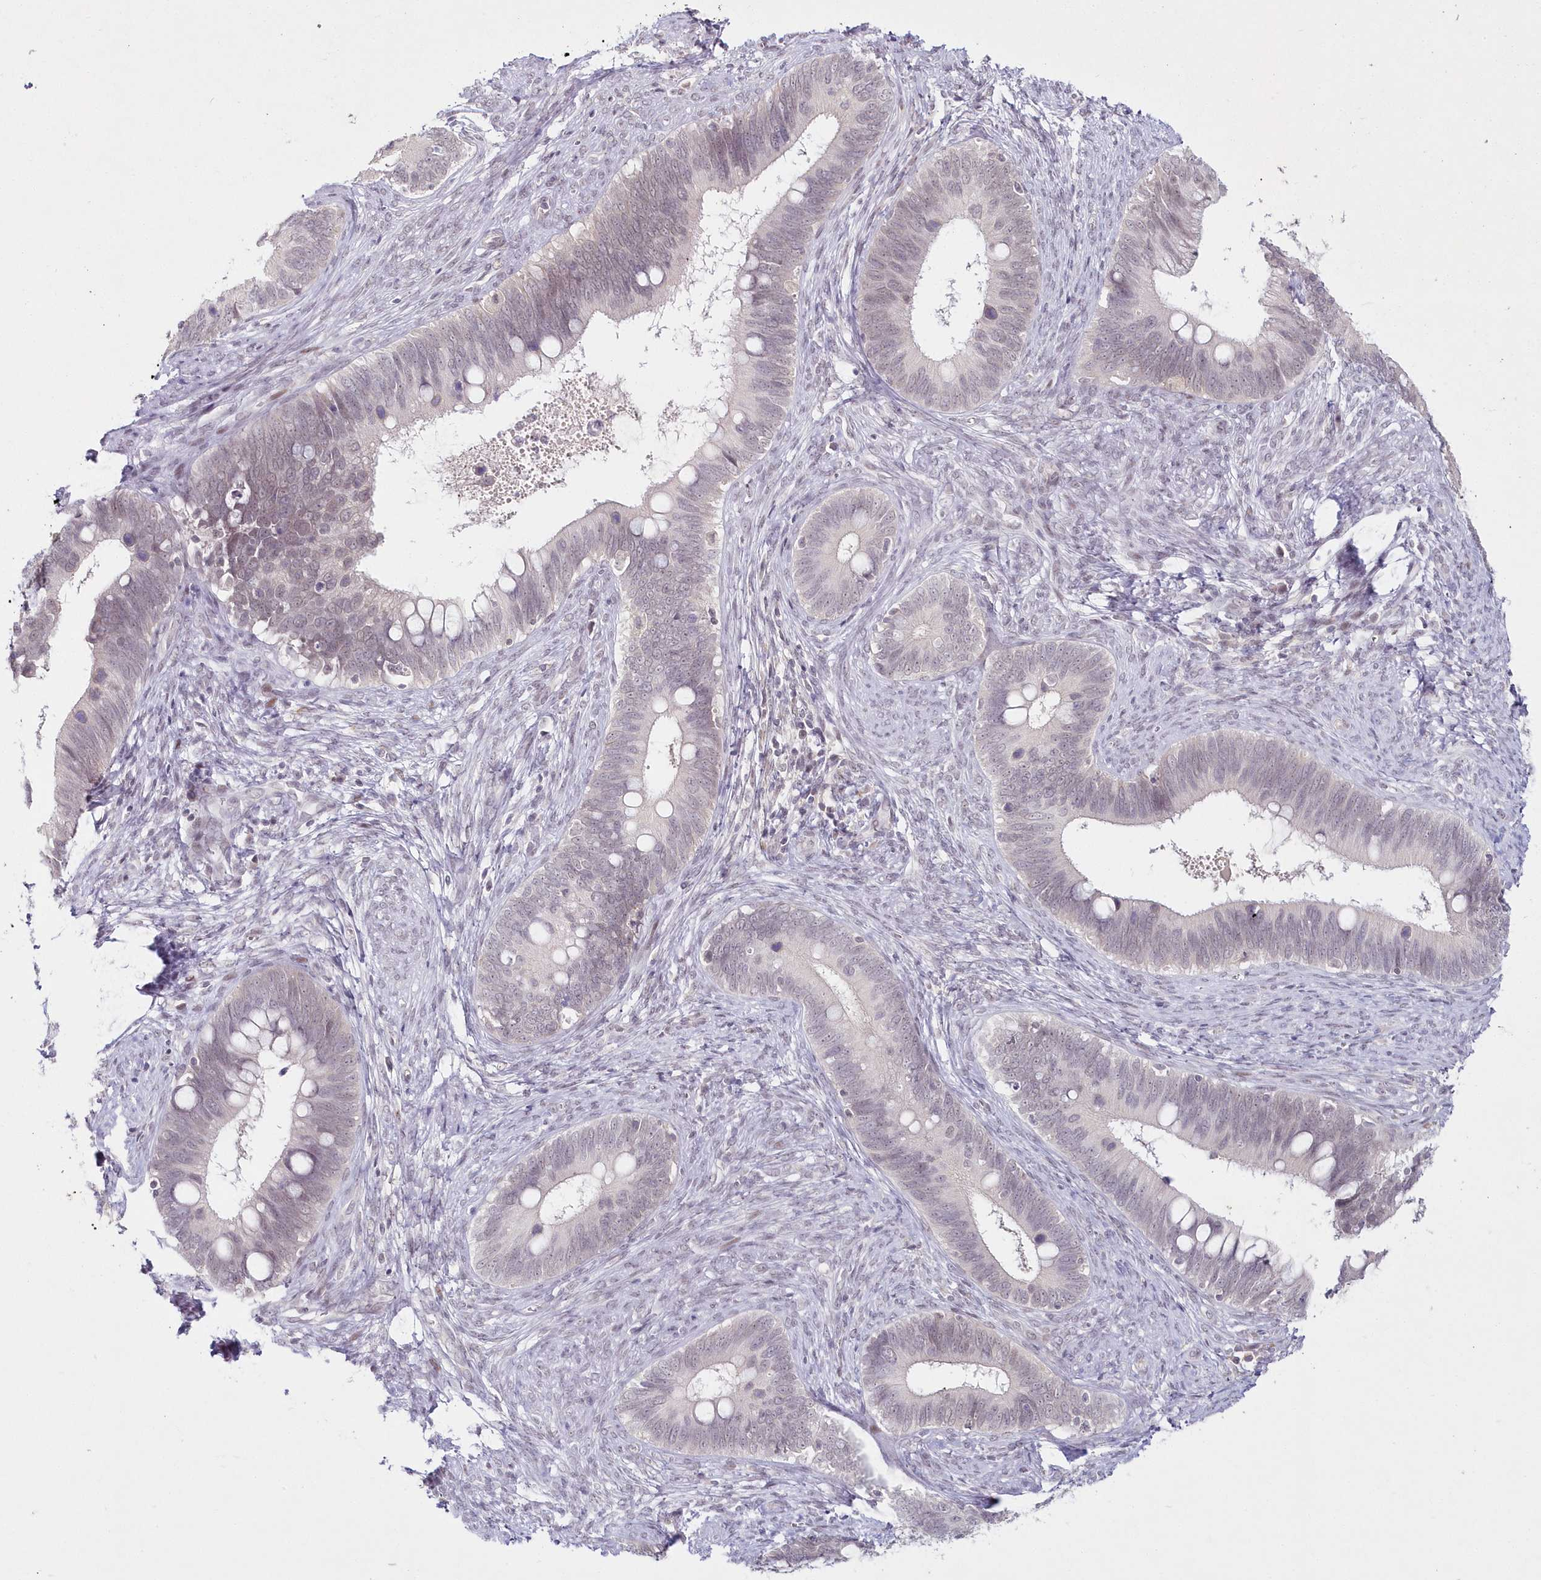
{"staining": {"intensity": "negative", "quantity": "none", "location": "none"}, "tissue": "cervical cancer", "cell_type": "Tumor cells", "image_type": "cancer", "snomed": [{"axis": "morphology", "description": "Adenocarcinoma, NOS"}, {"axis": "topography", "description": "Cervix"}], "caption": "Immunohistochemistry (IHC) of cervical cancer (adenocarcinoma) shows no expression in tumor cells. (Brightfield microscopy of DAB immunohistochemistry (IHC) at high magnification).", "gene": "HYCC2", "patient": {"sex": "female", "age": 42}}